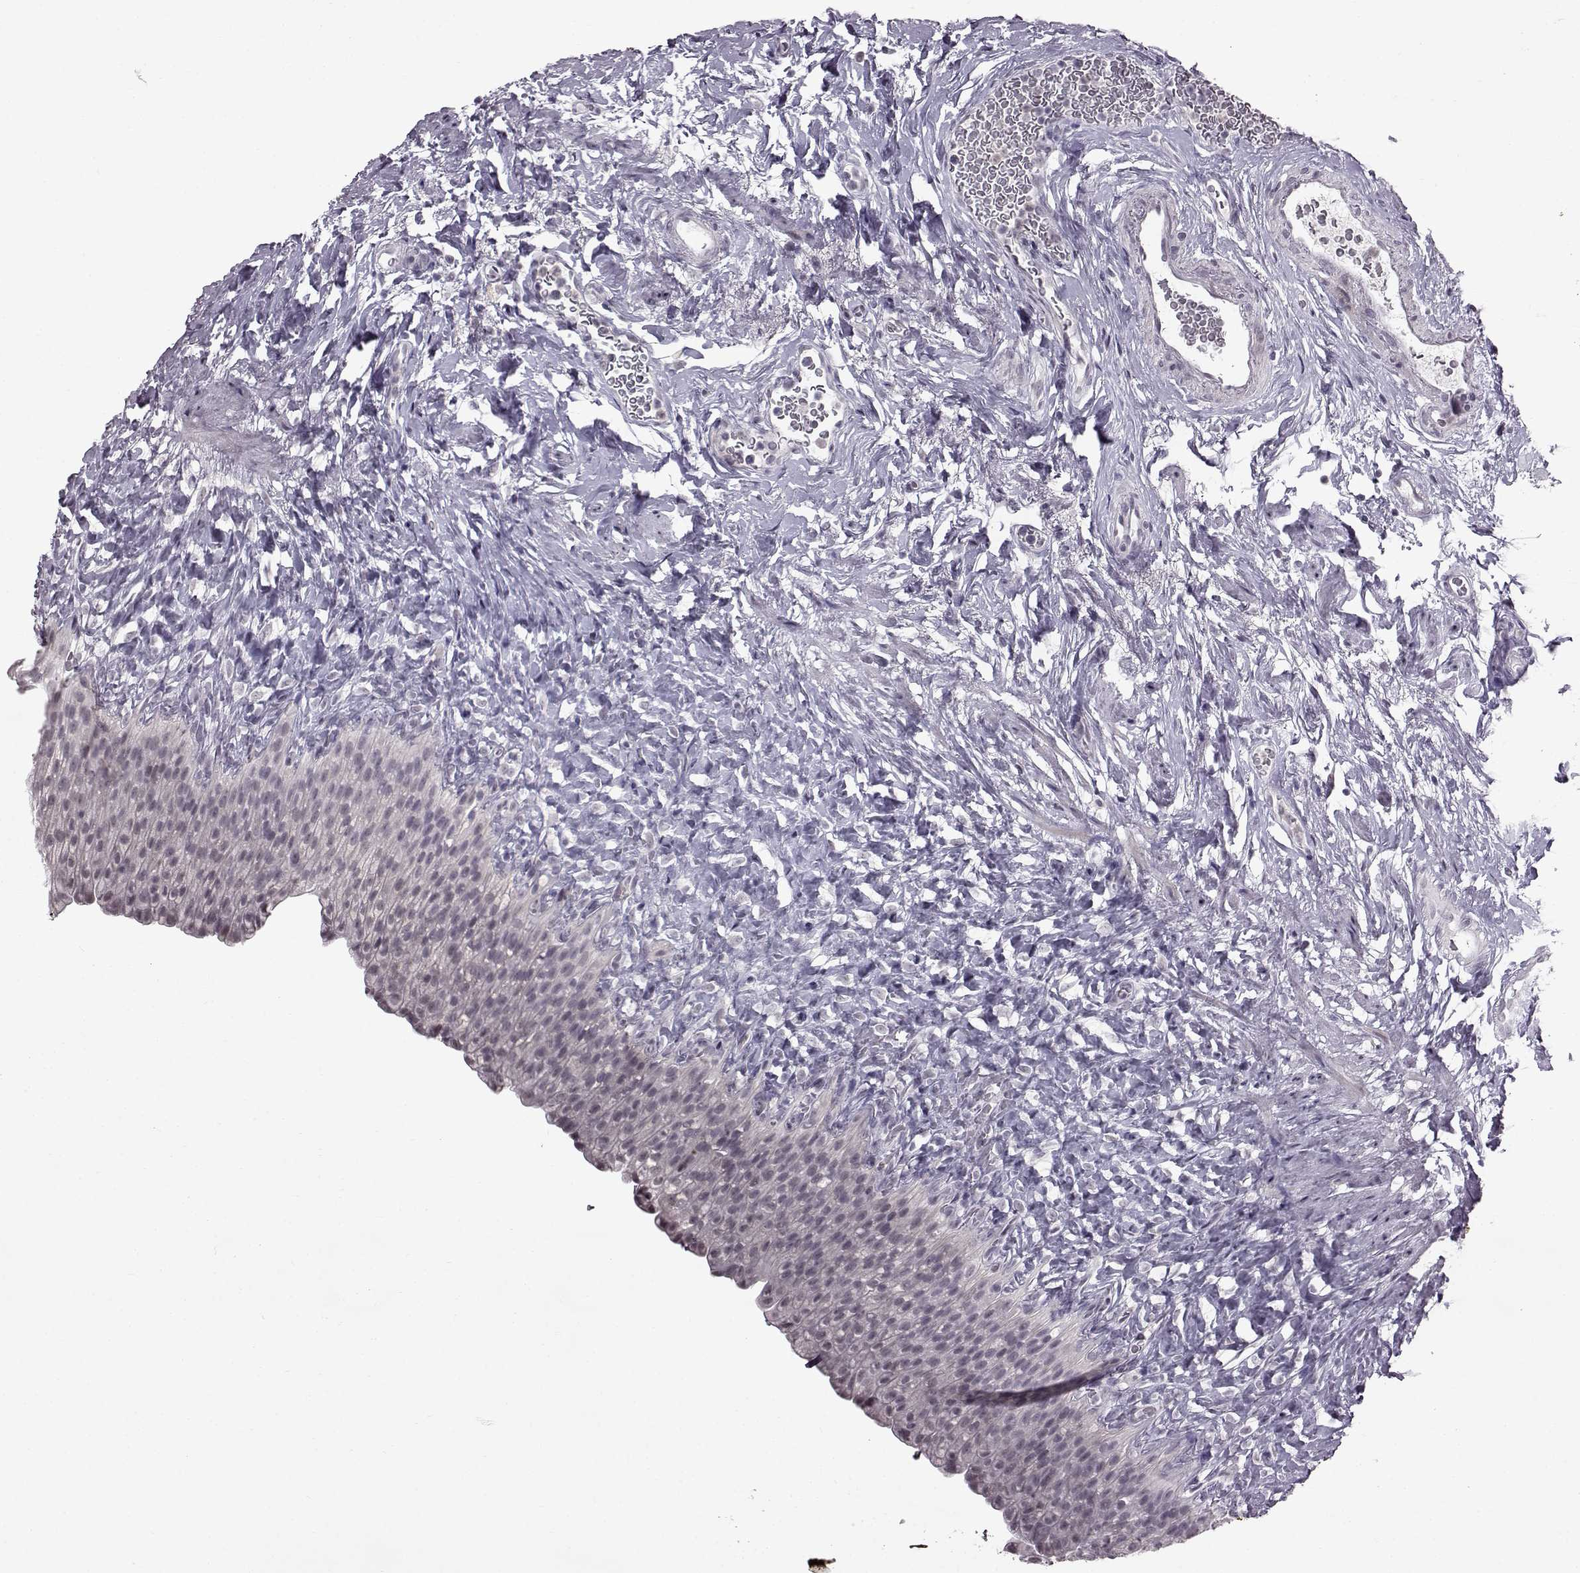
{"staining": {"intensity": "negative", "quantity": "none", "location": "none"}, "tissue": "urinary bladder", "cell_type": "Urothelial cells", "image_type": "normal", "snomed": [{"axis": "morphology", "description": "Normal tissue, NOS"}, {"axis": "topography", "description": "Urinary bladder"}], "caption": "DAB immunohistochemical staining of unremarkable human urinary bladder demonstrates no significant positivity in urothelial cells. (DAB (3,3'-diaminobenzidine) immunohistochemistry (IHC) with hematoxylin counter stain).", "gene": "SLC28A2", "patient": {"sex": "male", "age": 76}}